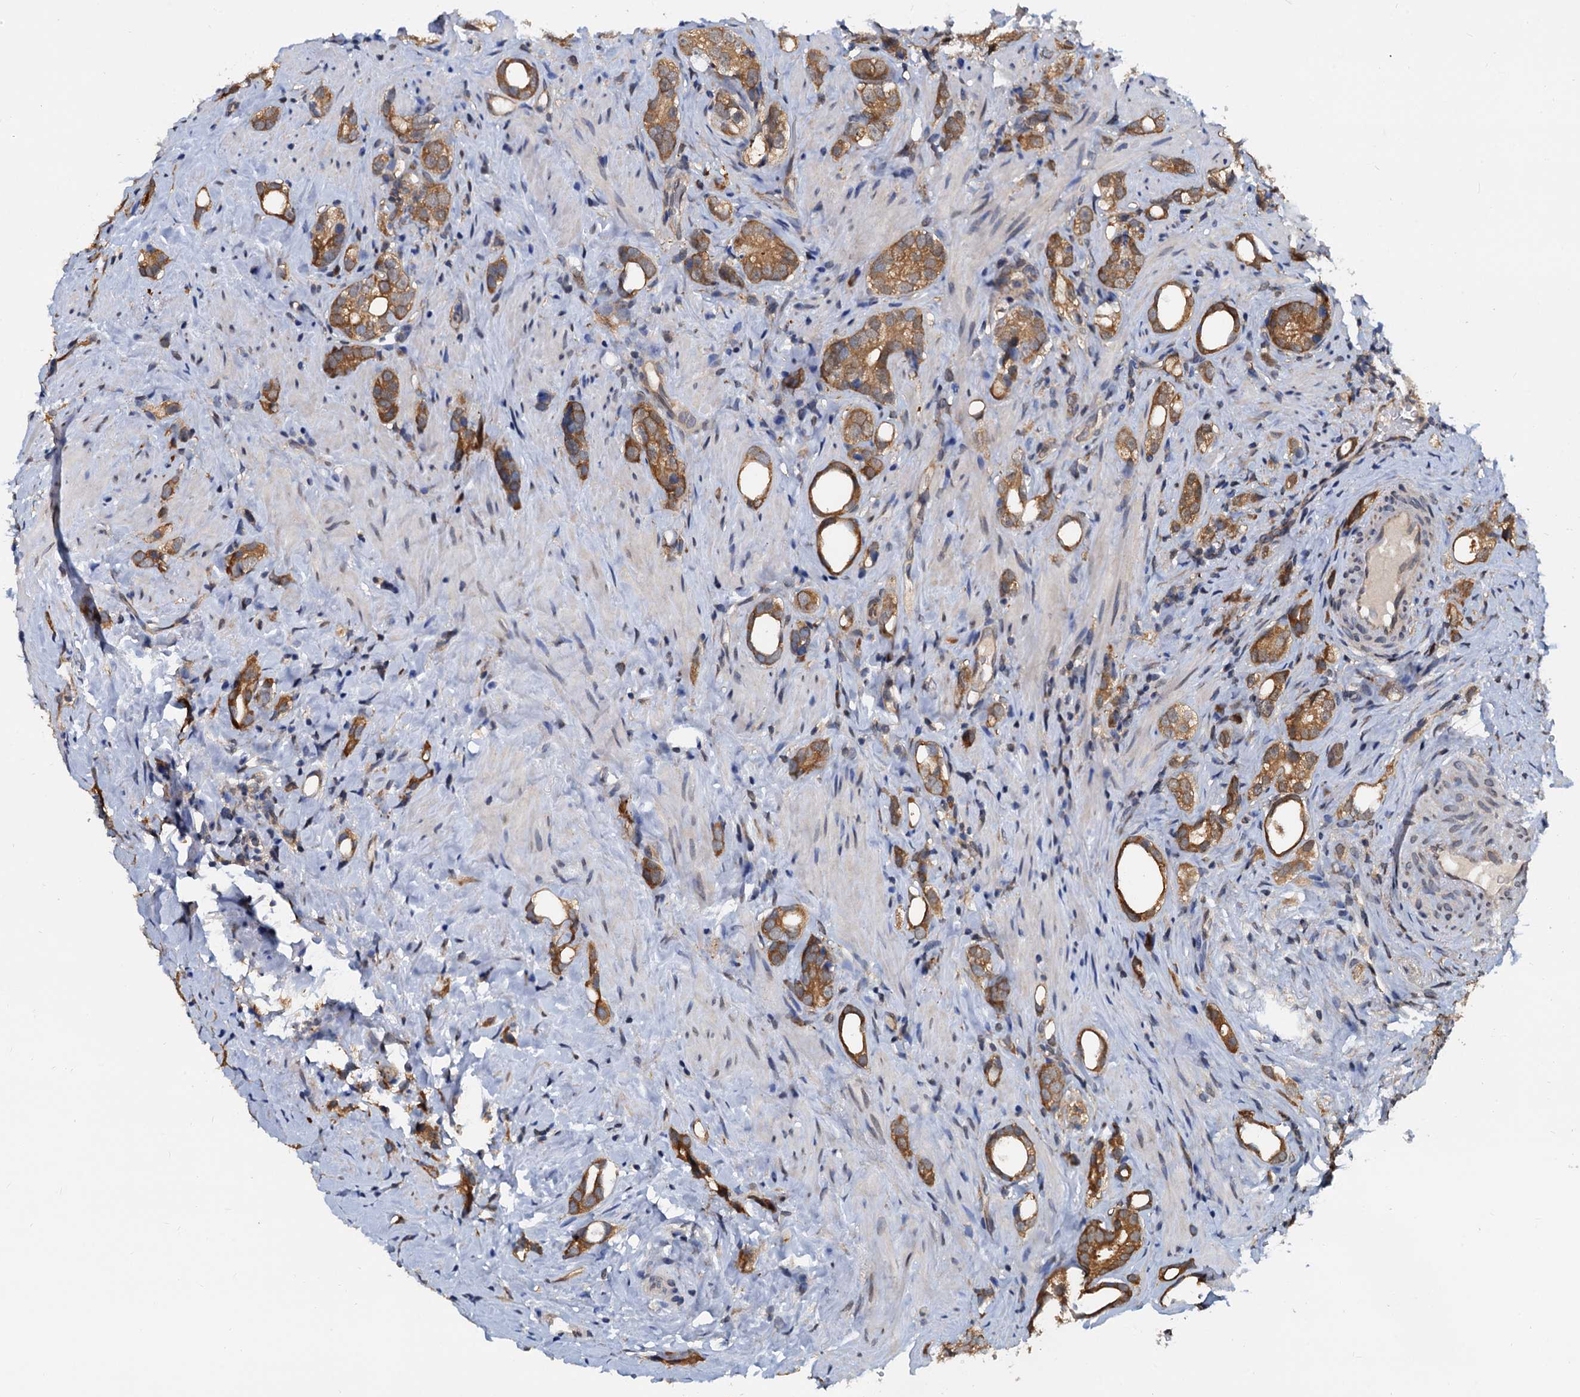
{"staining": {"intensity": "moderate", "quantity": ">75%", "location": "cytoplasmic/membranous"}, "tissue": "prostate cancer", "cell_type": "Tumor cells", "image_type": "cancer", "snomed": [{"axis": "morphology", "description": "Adenocarcinoma, High grade"}, {"axis": "topography", "description": "Prostate"}], "caption": "Human prostate cancer stained for a protein (brown) exhibits moderate cytoplasmic/membranous positive staining in about >75% of tumor cells.", "gene": "PTGES3", "patient": {"sex": "male", "age": 63}}